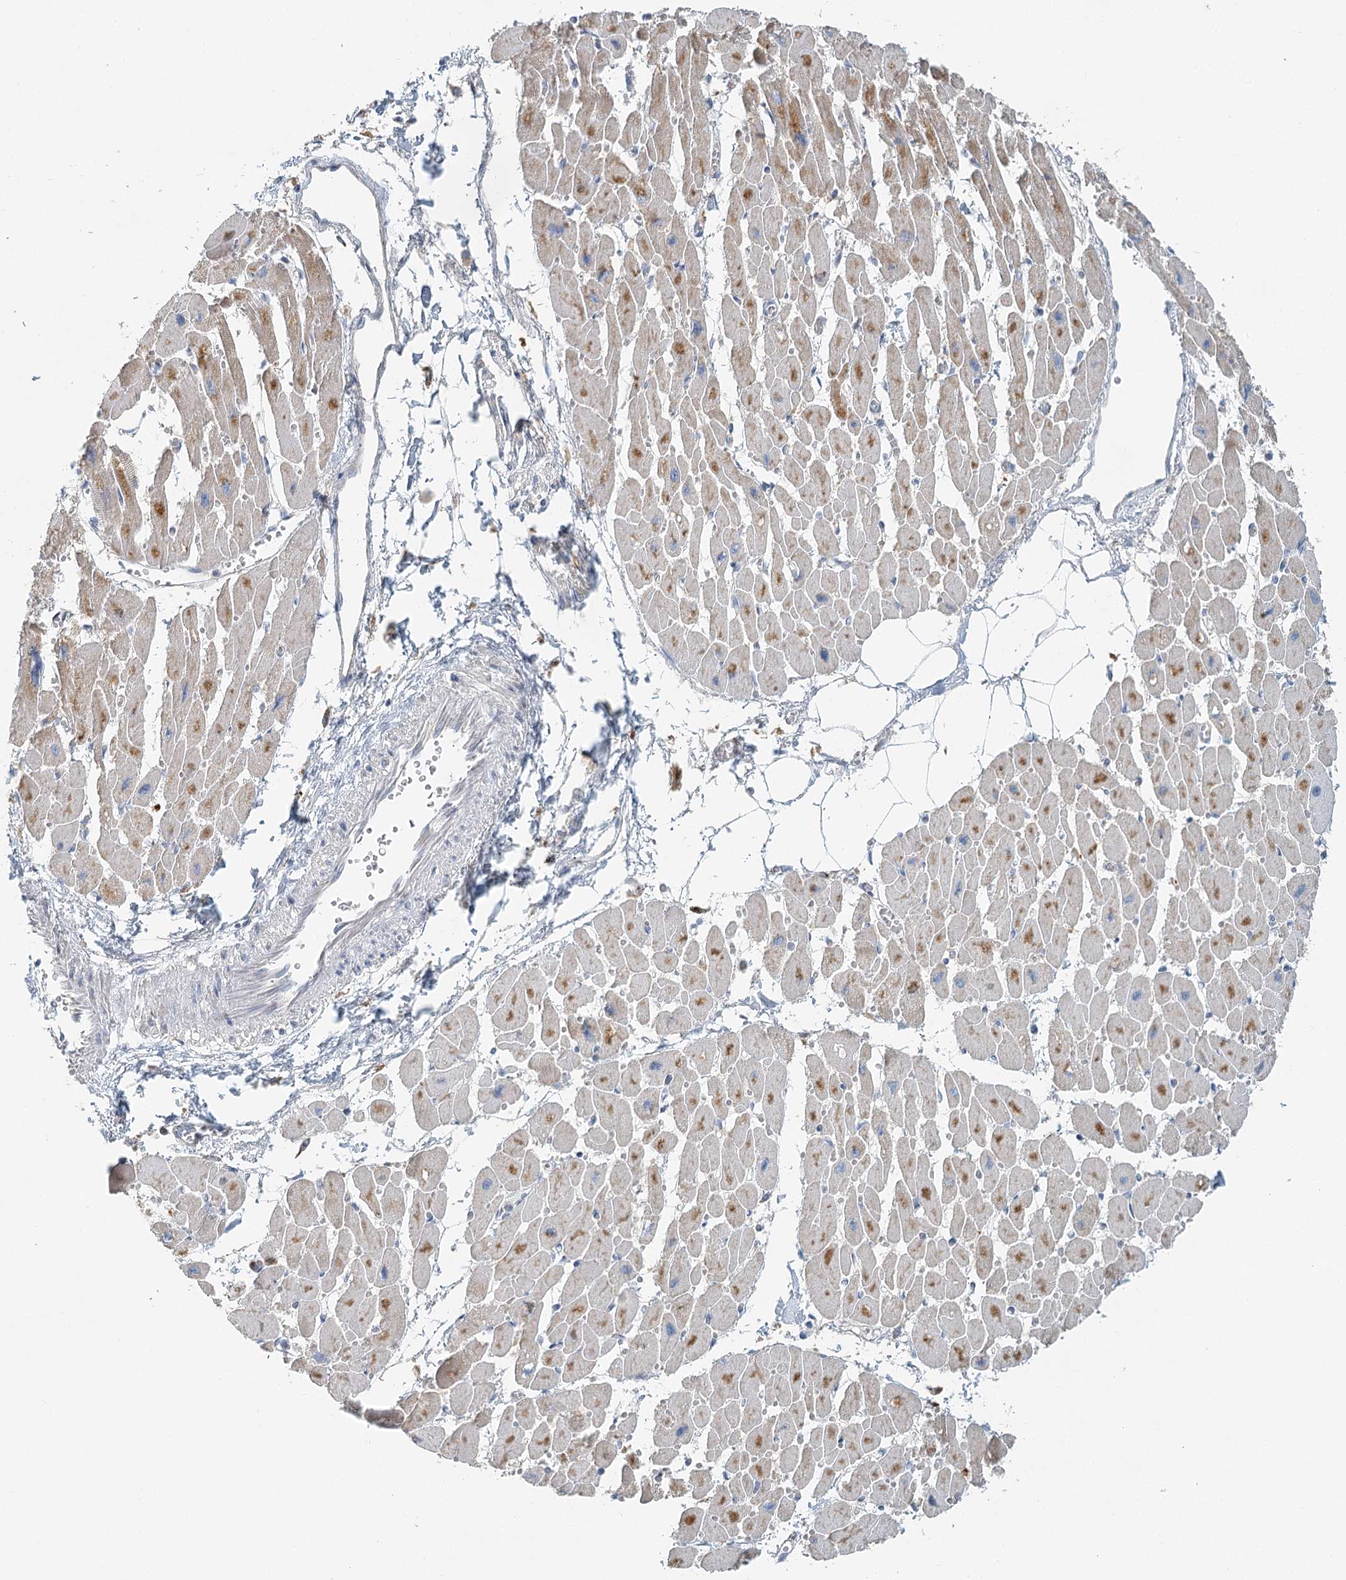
{"staining": {"intensity": "weak", "quantity": "25%-75%", "location": "cytoplasmic/membranous"}, "tissue": "heart muscle", "cell_type": "Cardiomyocytes", "image_type": "normal", "snomed": [{"axis": "morphology", "description": "Normal tissue, NOS"}, {"axis": "topography", "description": "Heart"}], "caption": "Normal heart muscle was stained to show a protein in brown. There is low levels of weak cytoplasmic/membranous staining in approximately 25%-75% of cardiomyocytes. (DAB IHC with brightfield microscopy, high magnification).", "gene": "VSIG1", "patient": {"sex": "female", "age": 54}}